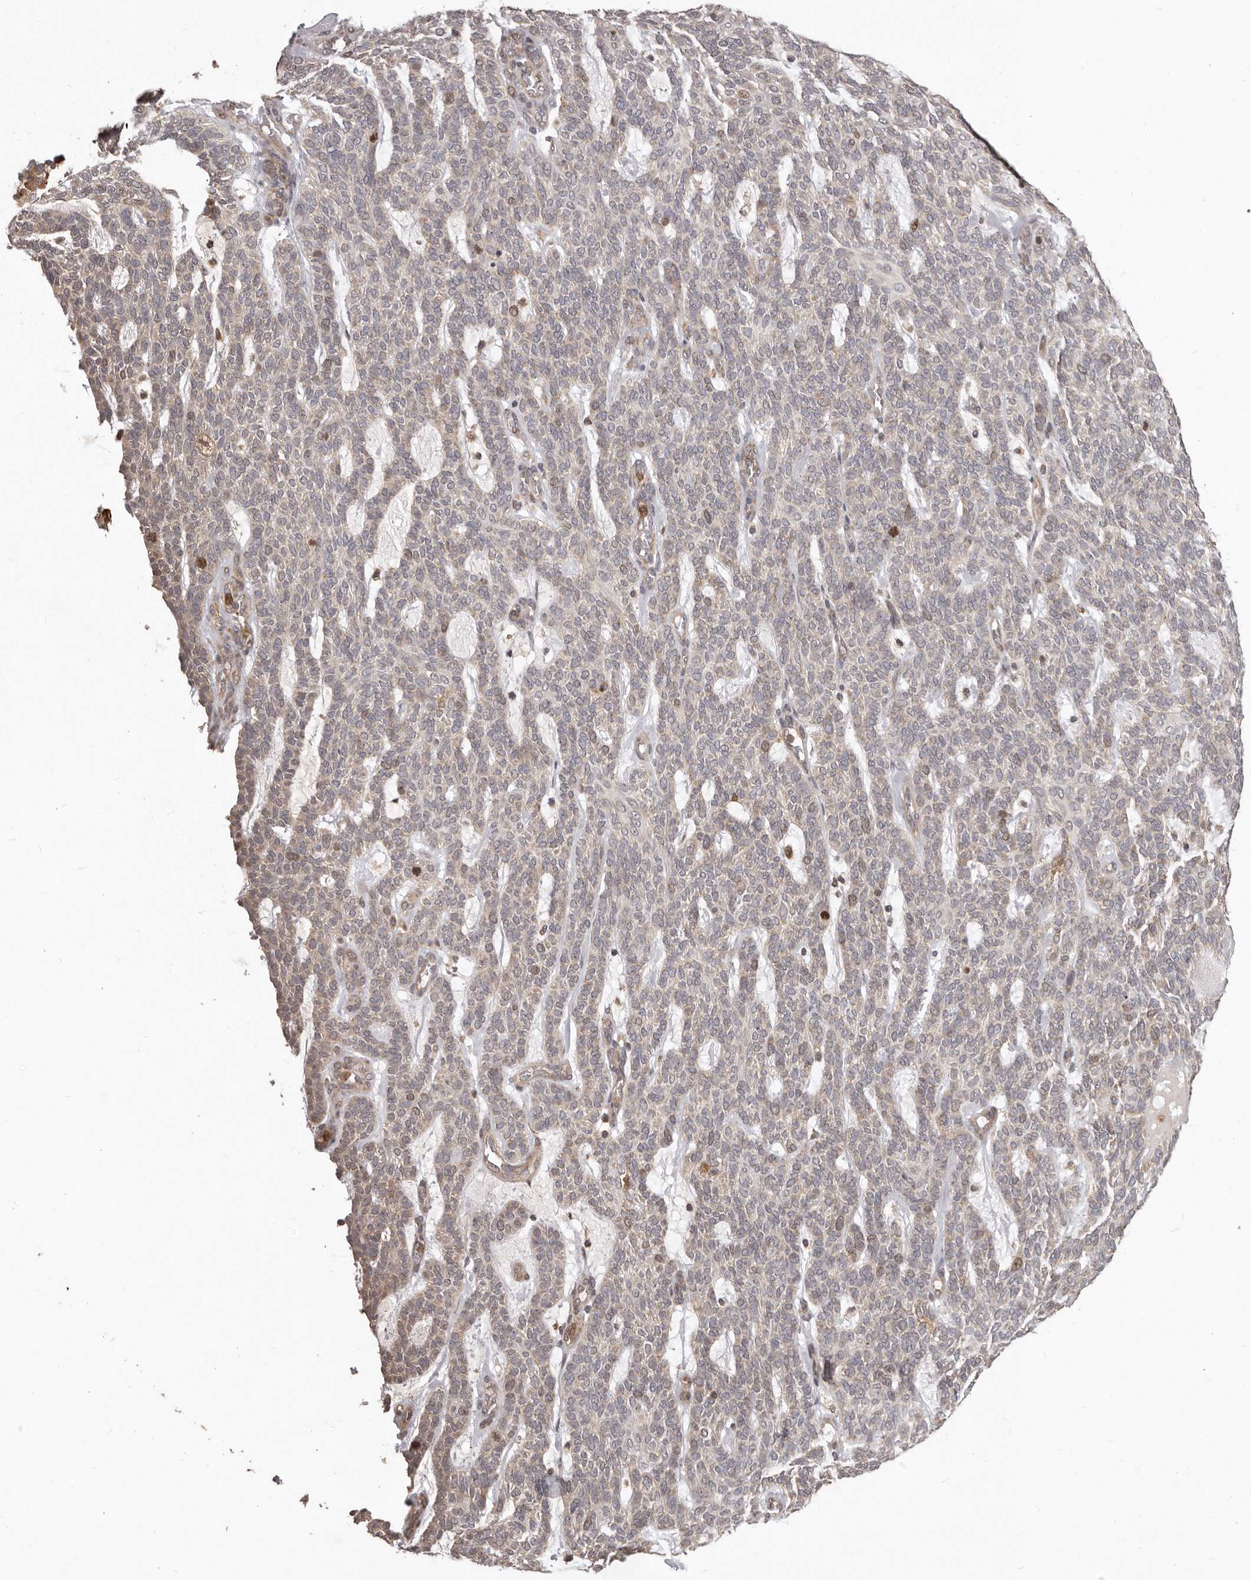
{"staining": {"intensity": "moderate", "quantity": "<25%", "location": "nuclear"}, "tissue": "skin cancer", "cell_type": "Tumor cells", "image_type": "cancer", "snomed": [{"axis": "morphology", "description": "Squamous cell carcinoma, NOS"}, {"axis": "topography", "description": "Skin"}], "caption": "Brown immunohistochemical staining in skin squamous cell carcinoma displays moderate nuclear staining in approximately <25% of tumor cells. The staining is performed using DAB brown chromogen to label protein expression. The nuclei are counter-stained blue using hematoxylin.", "gene": "RNF187", "patient": {"sex": "female", "age": 90}}